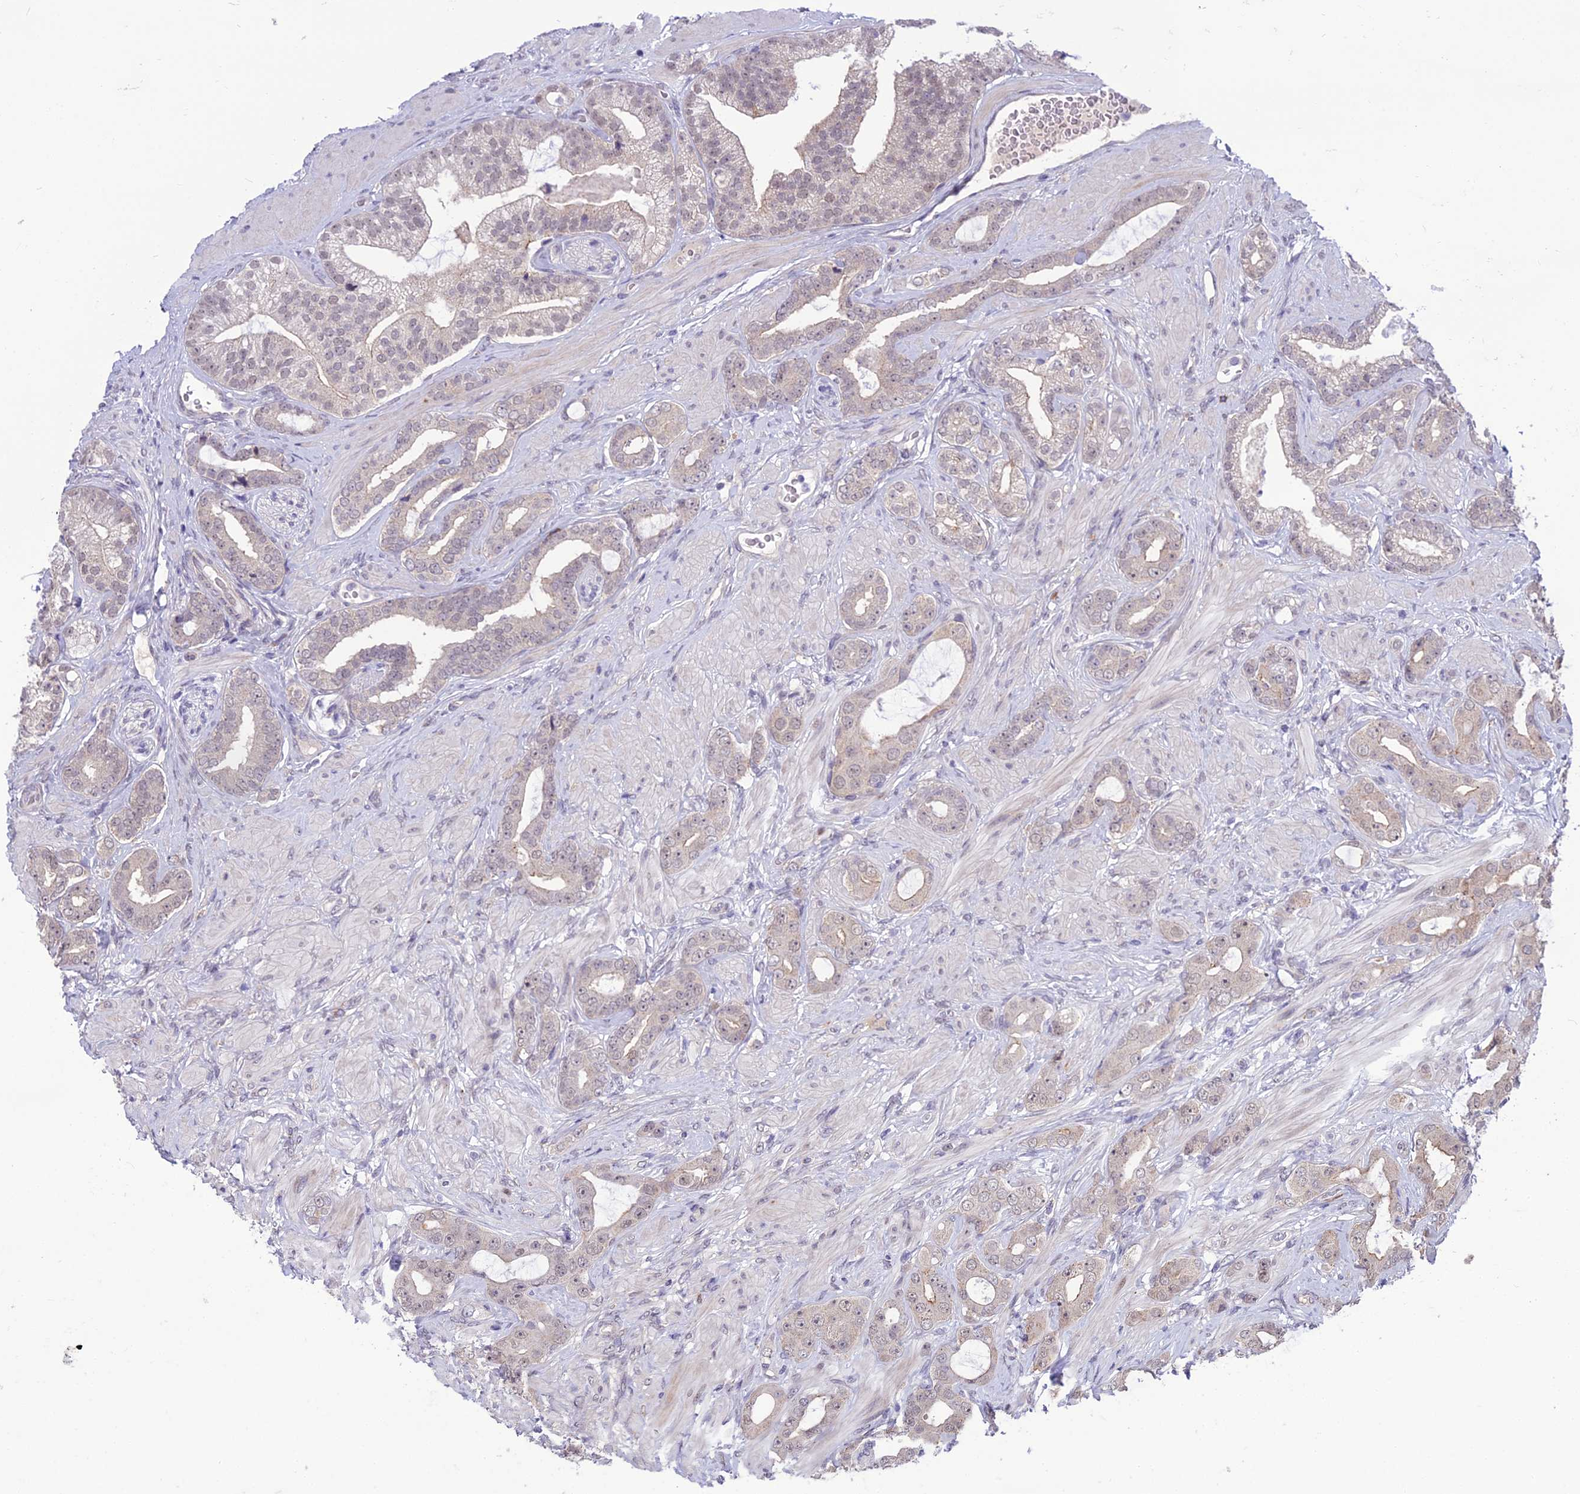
{"staining": {"intensity": "negative", "quantity": "none", "location": "none"}, "tissue": "prostate cancer", "cell_type": "Tumor cells", "image_type": "cancer", "snomed": [{"axis": "morphology", "description": "Adenocarcinoma, Low grade"}, {"axis": "topography", "description": "Prostate"}], "caption": "Tumor cells show no significant expression in low-grade adenocarcinoma (prostate).", "gene": "FBRS", "patient": {"sex": "male", "age": 57}}